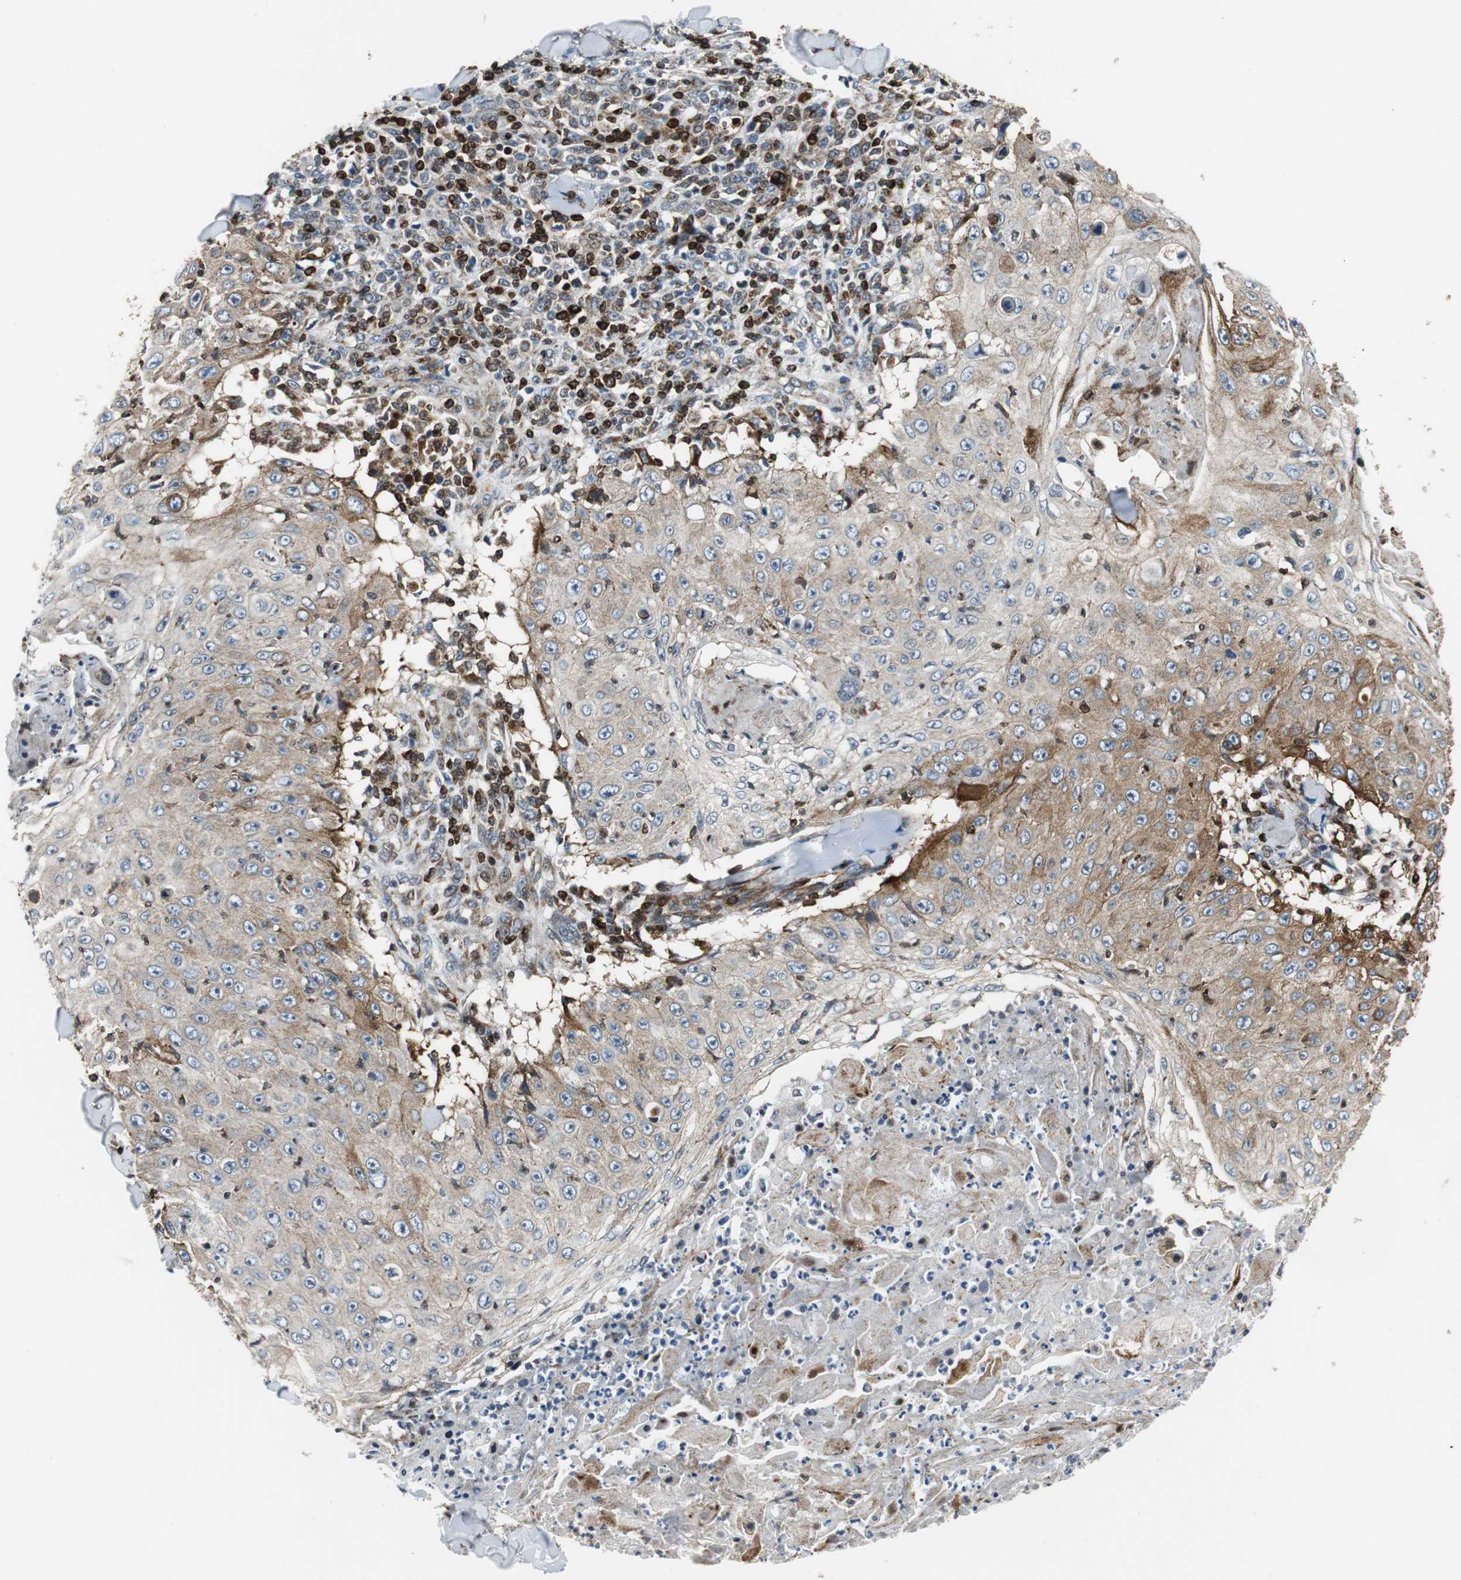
{"staining": {"intensity": "moderate", "quantity": "<25%", "location": "cytoplasmic/membranous"}, "tissue": "skin cancer", "cell_type": "Tumor cells", "image_type": "cancer", "snomed": [{"axis": "morphology", "description": "Squamous cell carcinoma, NOS"}, {"axis": "topography", "description": "Skin"}], "caption": "This photomicrograph demonstrates immunohistochemistry (IHC) staining of squamous cell carcinoma (skin), with low moderate cytoplasmic/membranous positivity in approximately <25% of tumor cells.", "gene": "TUBA4A", "patient": {"sex": "male", "age": 86}}